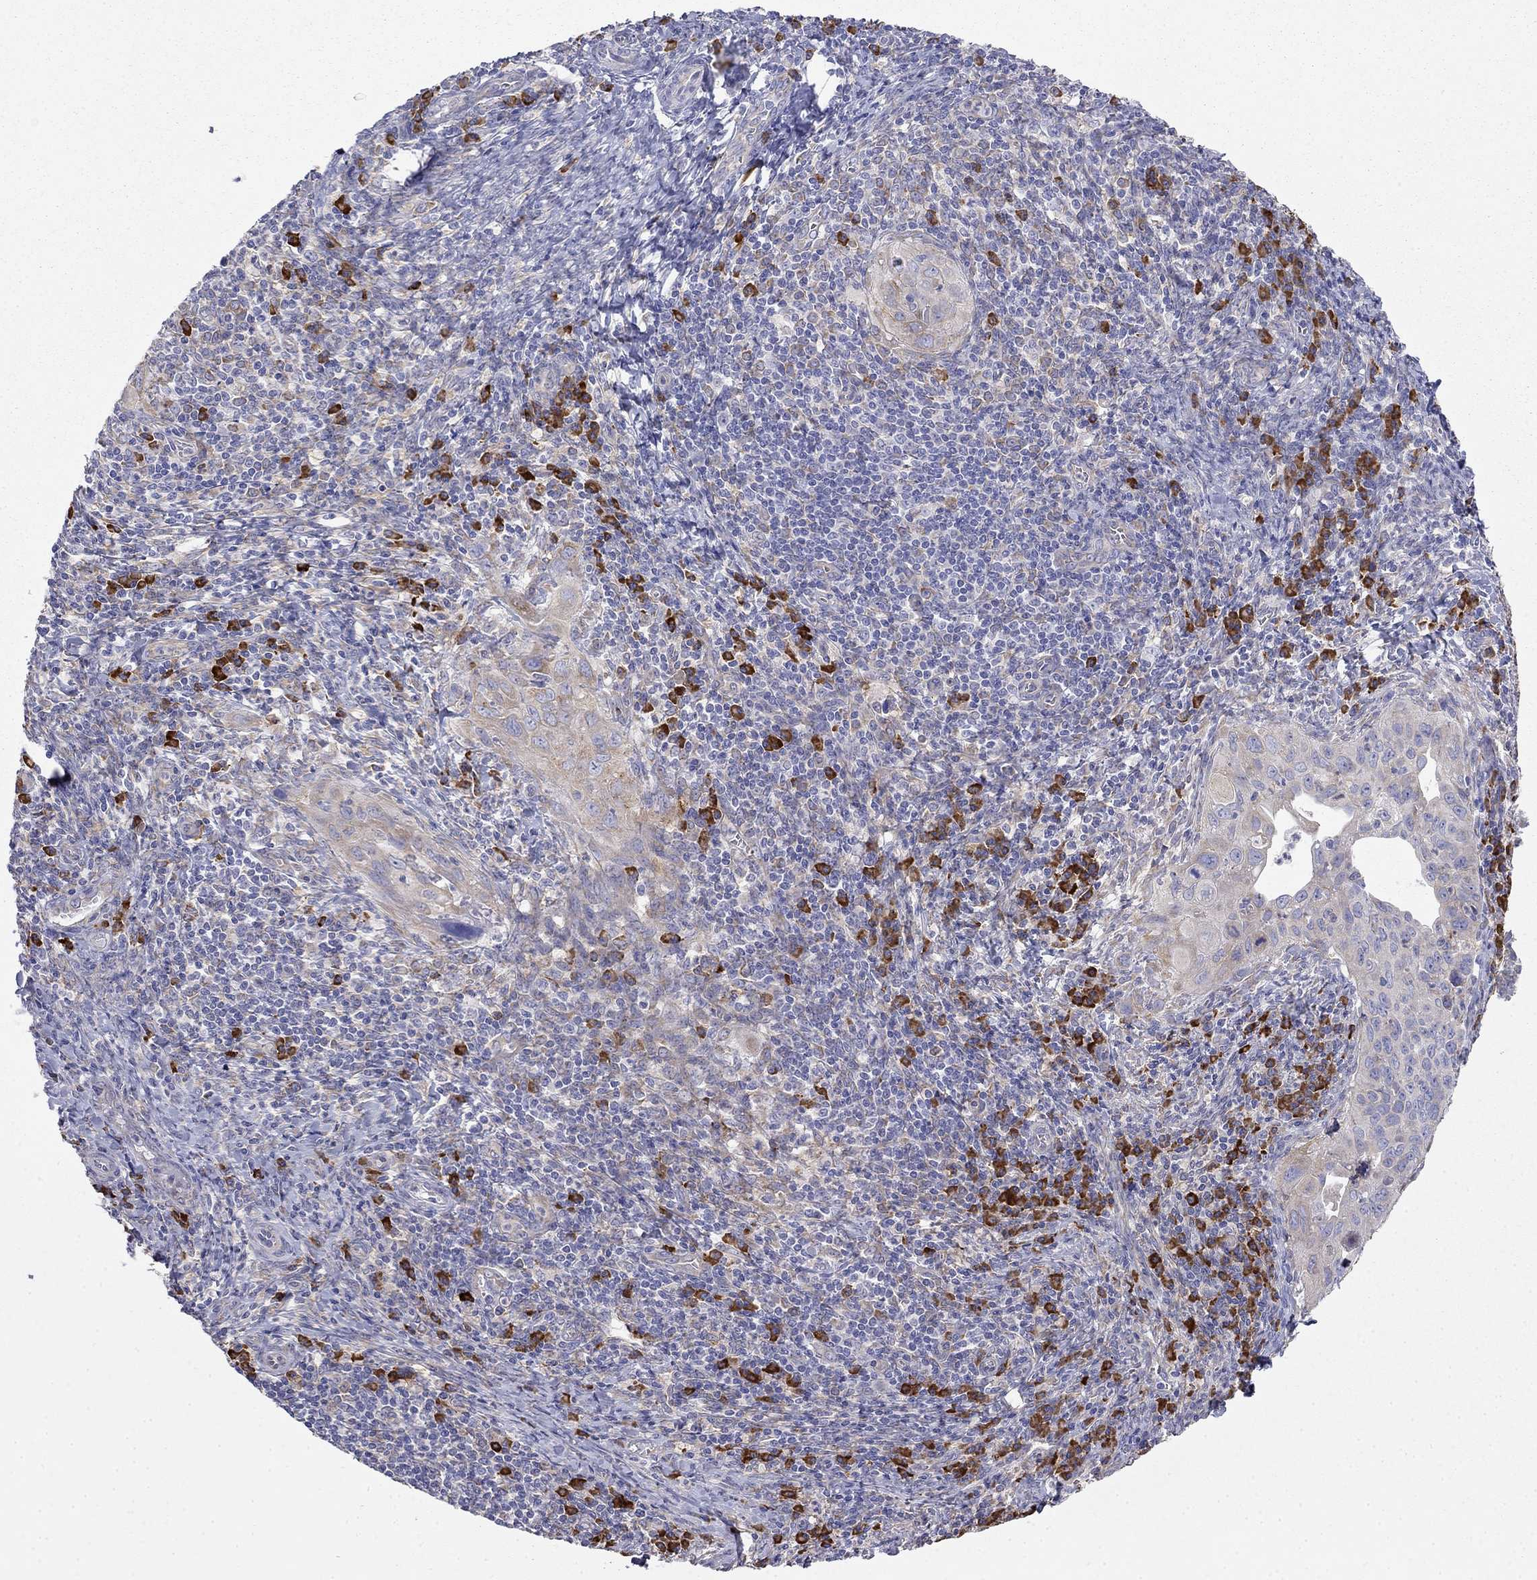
{"staining": {"intensity": "weak", "quantity": ">75%", "location": "cytoplasmic/membranous"}, "tissue": "cervical cancer", "cell_type": "Tumor cells", "image_type": "cancer", "snomed": [{"axis": "morphology", "description": "Squamous cell carcinoma, NOS"}, {"axis": "topography", "description": "Cervix"}], "caption": "Weak cytoplasmic/membranous staining for a protein is seen in about >75% of tumor cells of cervical squamous cell carcinoma using immunohistochemistry (IHC).", "gene": "LONRF2", "patient": {"sex": "female", "age": 26}}